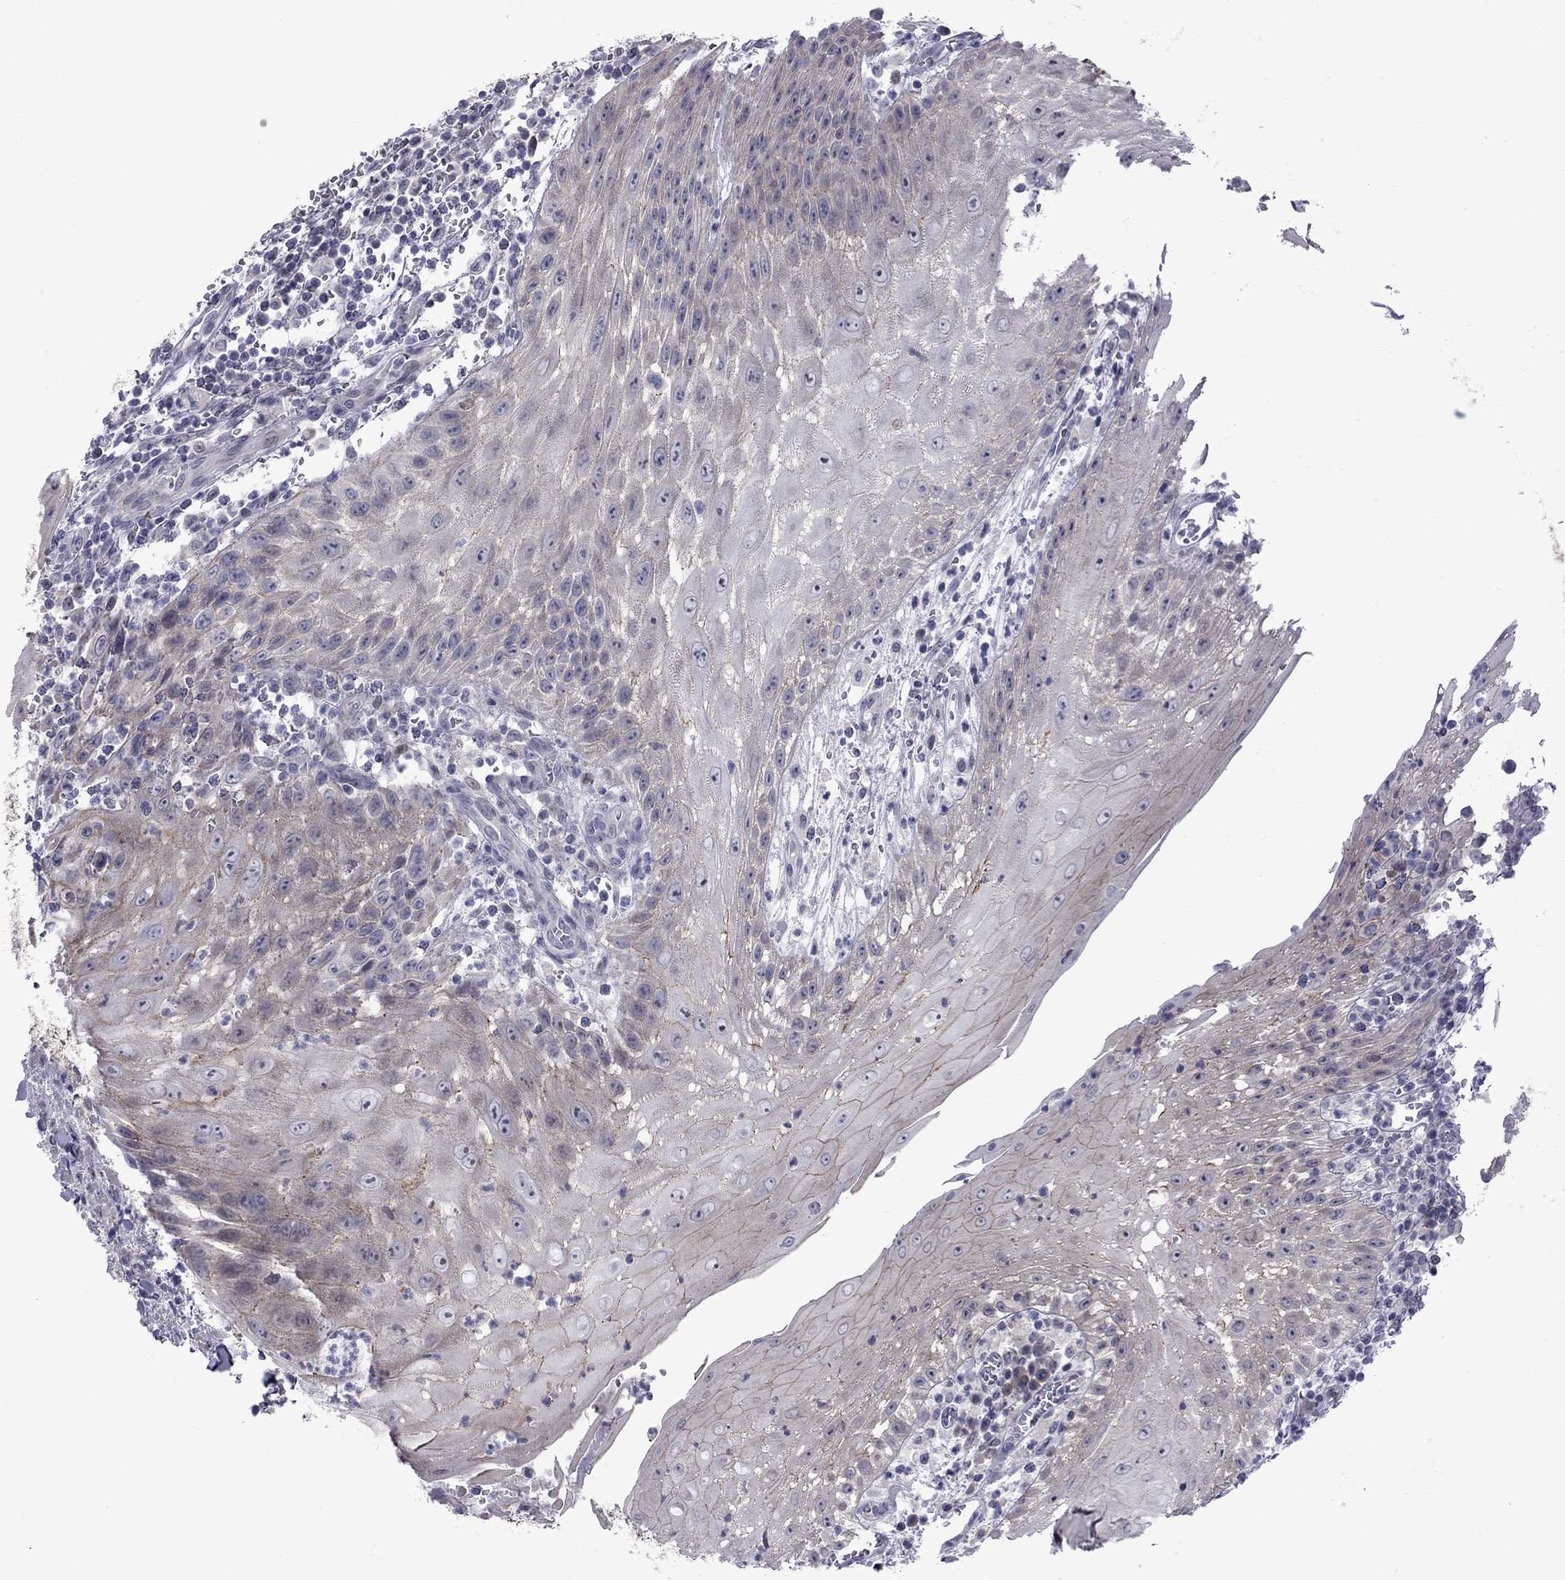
{"staining": {"intensity": "weak", "quantity": "<25%", "location": "cytoplasmic/membranous"}, "tissue": "head and neck cancer", "cell_type": "Tumor cells", "image_type": "cancer", "snomed": [{"axis": "morphology", "description": "Squamous cell carcinoma, NOS"}, {"axis": "topography", "description": "Oral tissue"}, {"axis": "topography", "description": "Head-Neck"}], "caption": "Immunohistochemical staining of human head and neck cancer (squamous cell carcinoma) reveals no significant expression in tumor cells.", "gene": "NRARP", "patient": {"sex": "male", "age": 58}}